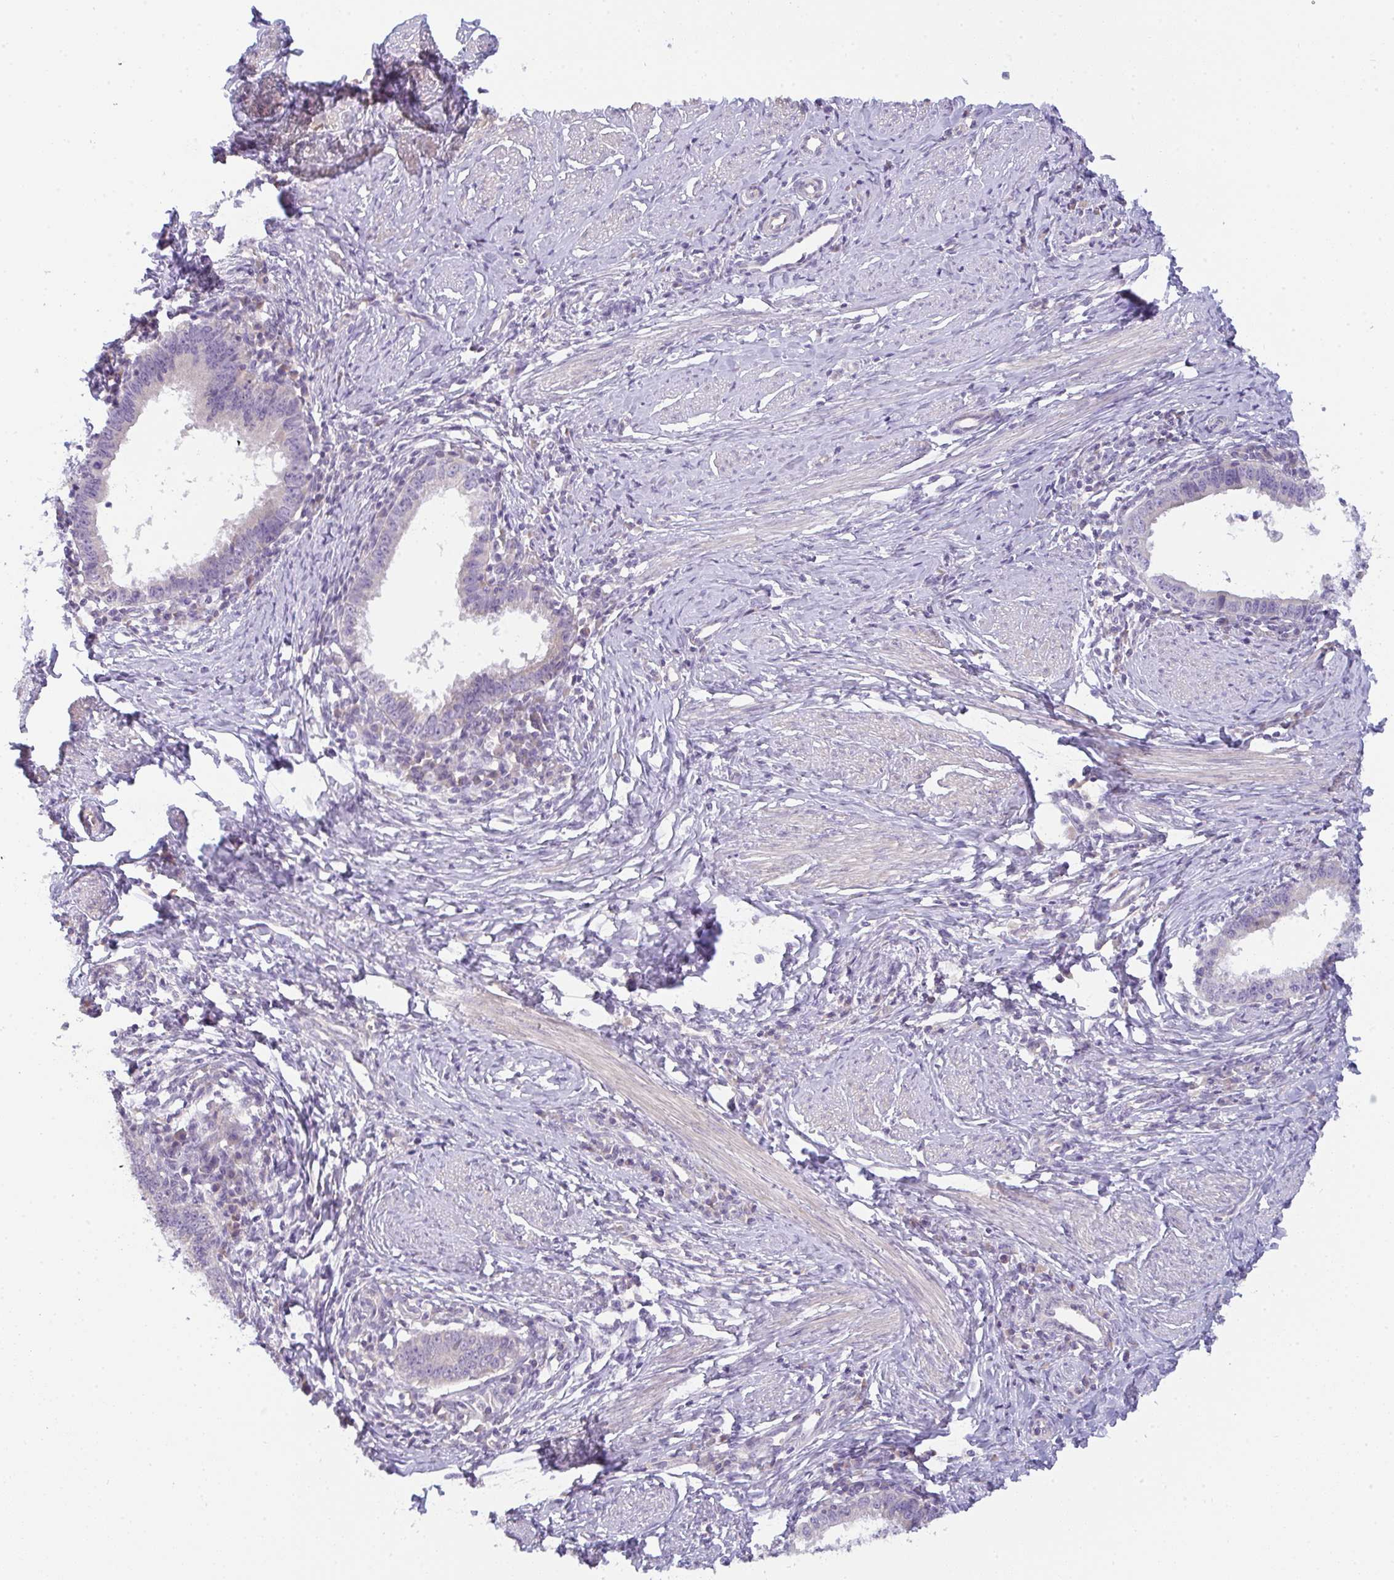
{"staining": {"intensity": "negative", "quantity": "none", "location": "none"}, "tissue": "cervical cancer", "cell_type": "Tumor cells", "image_type": "cancer", "snomed": [{"axis": "morphology", "description": "Adenocarcinoma, NOS"}, {"axis": "topography", "description": "Cervix"}], "caption": "Tumor cells show no significant positivity in adenocarcinoma (cervical).", "gene": "FILIP1", "patient": {"sex": "female", "age": 36}}